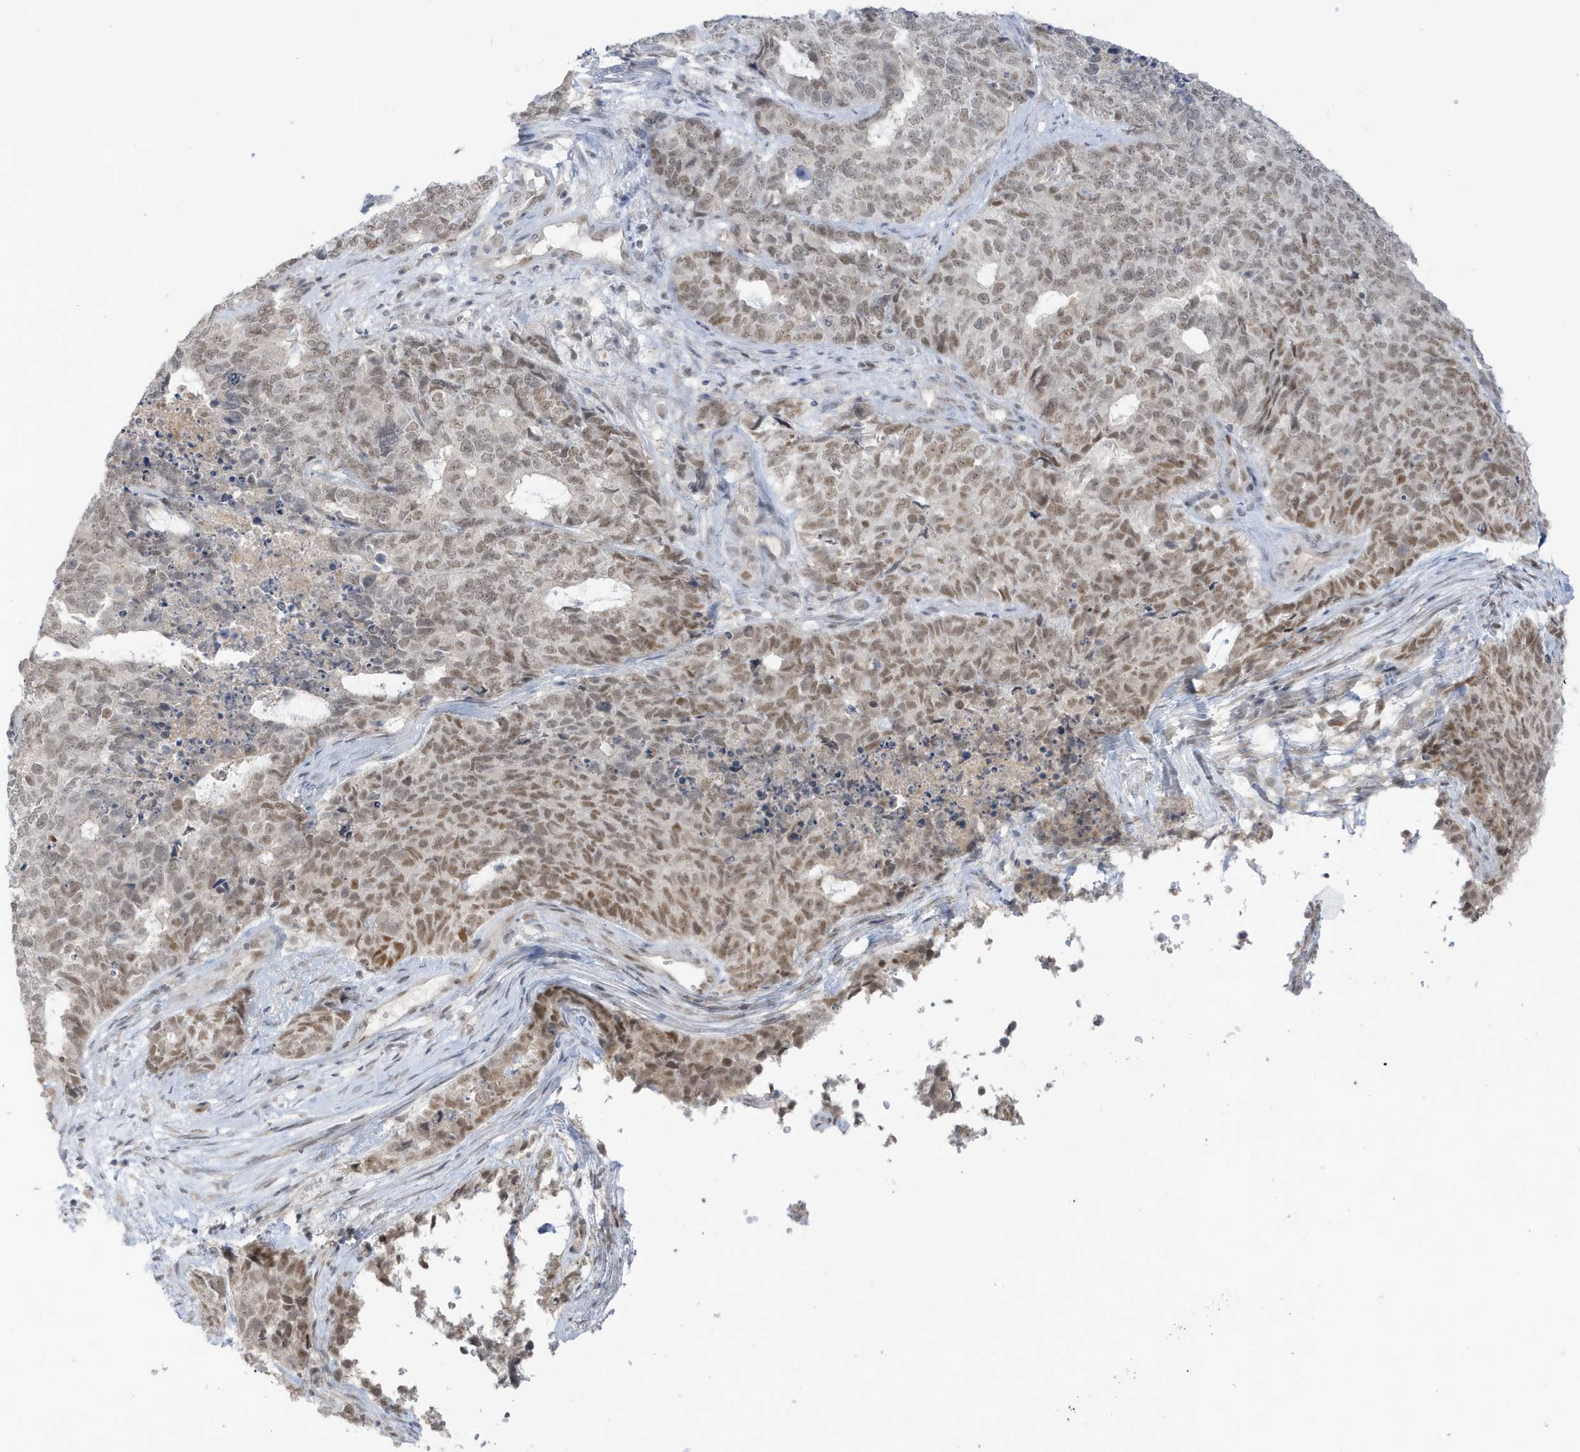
{"staining": {"intensity": "moderate", "quantity": "25%-75%", "location": "nuclear"}, "tissue": "cervical cancer", "cell_type": "Tumor cells", "image_type": "cancer", "snomed": [{"axis": "morphology", "description": "Squamous cell carcinoma, NOS"}, {"axis": "topography", "description": "Cervix"}], "caption": "Protein expression analysis of human squamous cell carcinoma (cervical) reveals moderate nuclear staining in approximately 25%-75% of tumor cells.", "gene": "MSL3", "patient": {"sex": "female", "age": 63}}